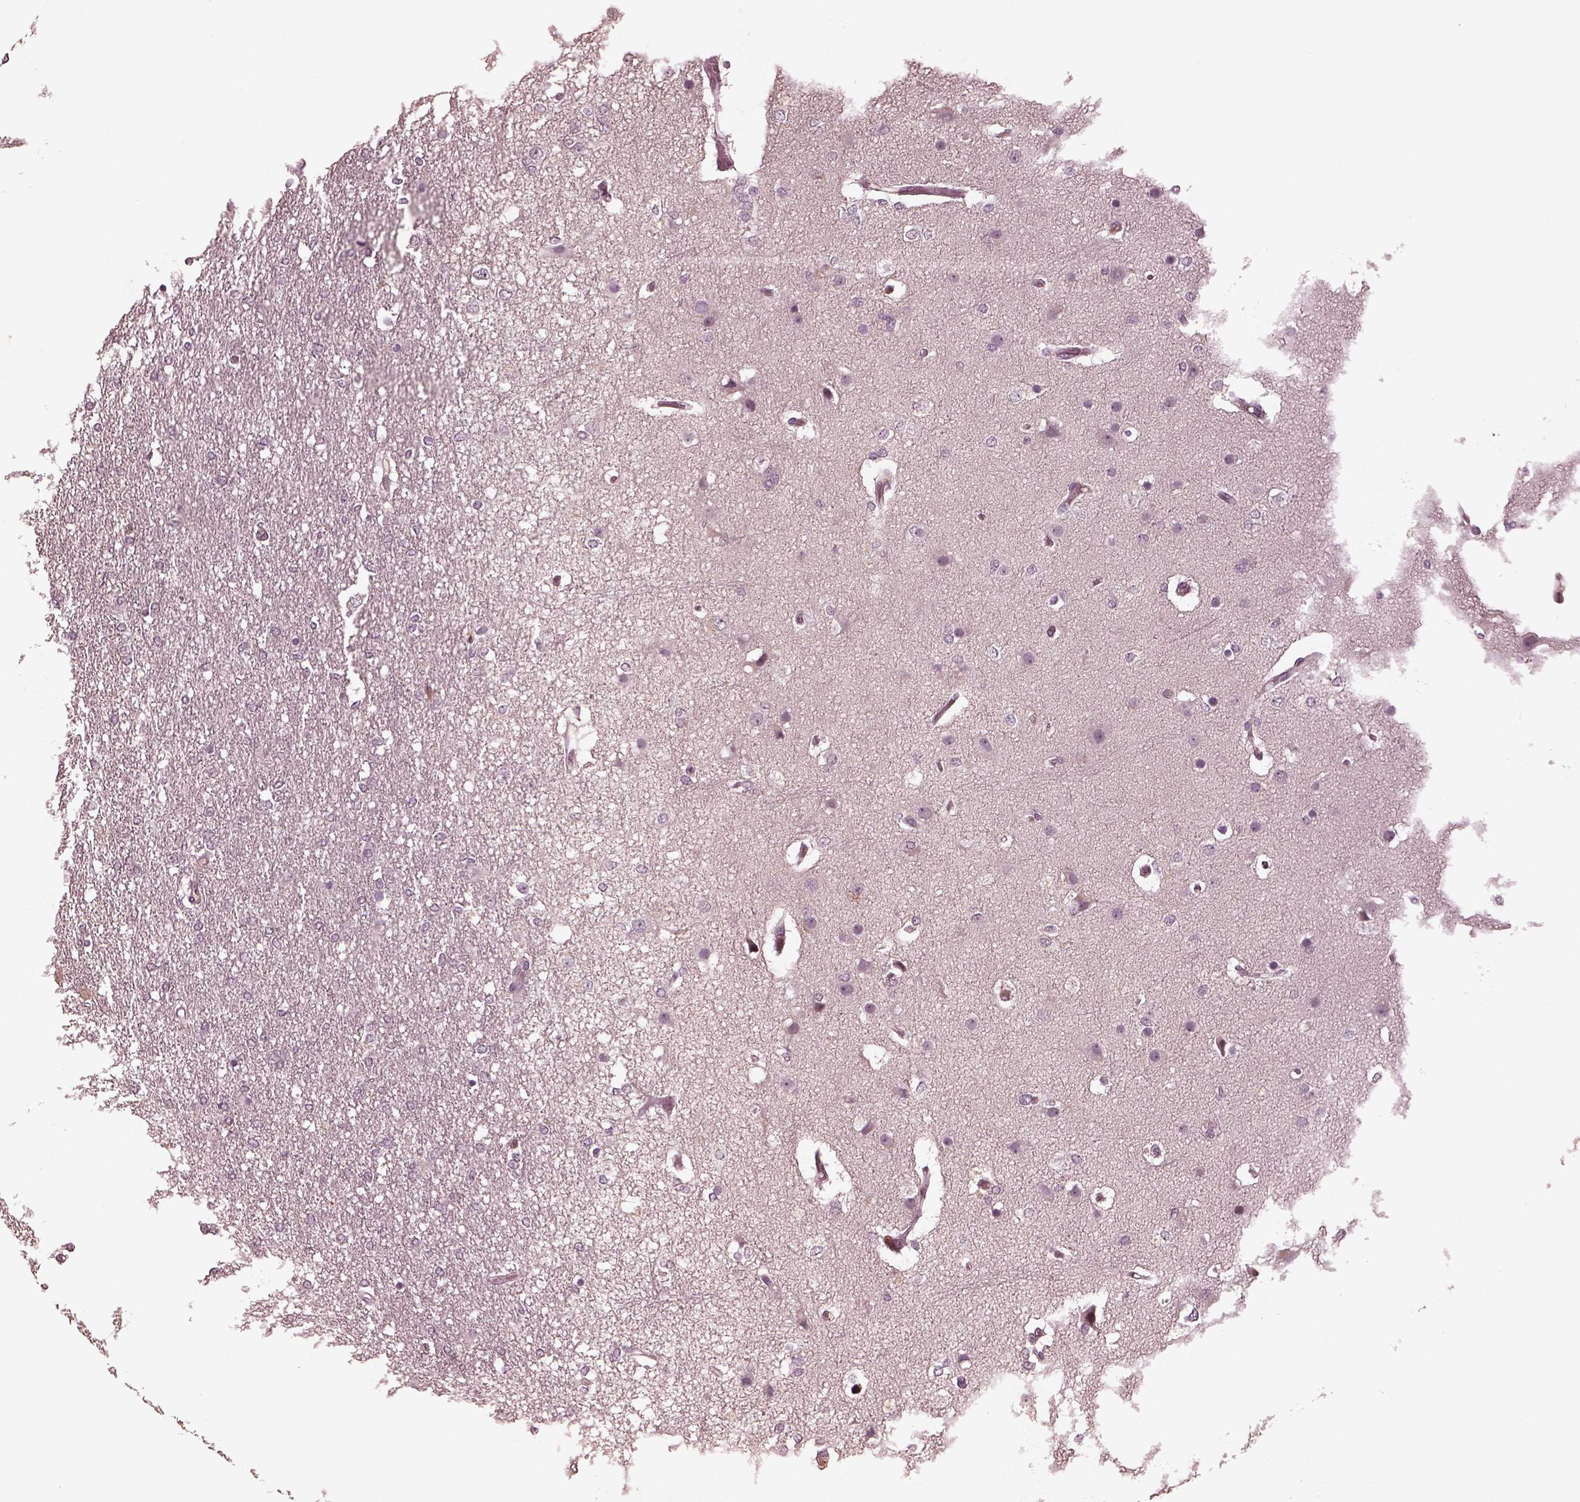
{"staining": {"intensity": "negative", "quantity": "none", "location": "none"}, "tissue": "glioma", "cell_type": "Tumor cells", "image_type": "cancer", "snomed": [{"axis": "morphology", "description": "Glioma, malignant, High grade"}, {"axis": "topography", "description": "Brain"}], "caption": "This is an IHC micrograph of human glioma. There is no staining in tumor cells.", "gene": "VWA5B1", "patient": {"sex": "female", "age": 61}}